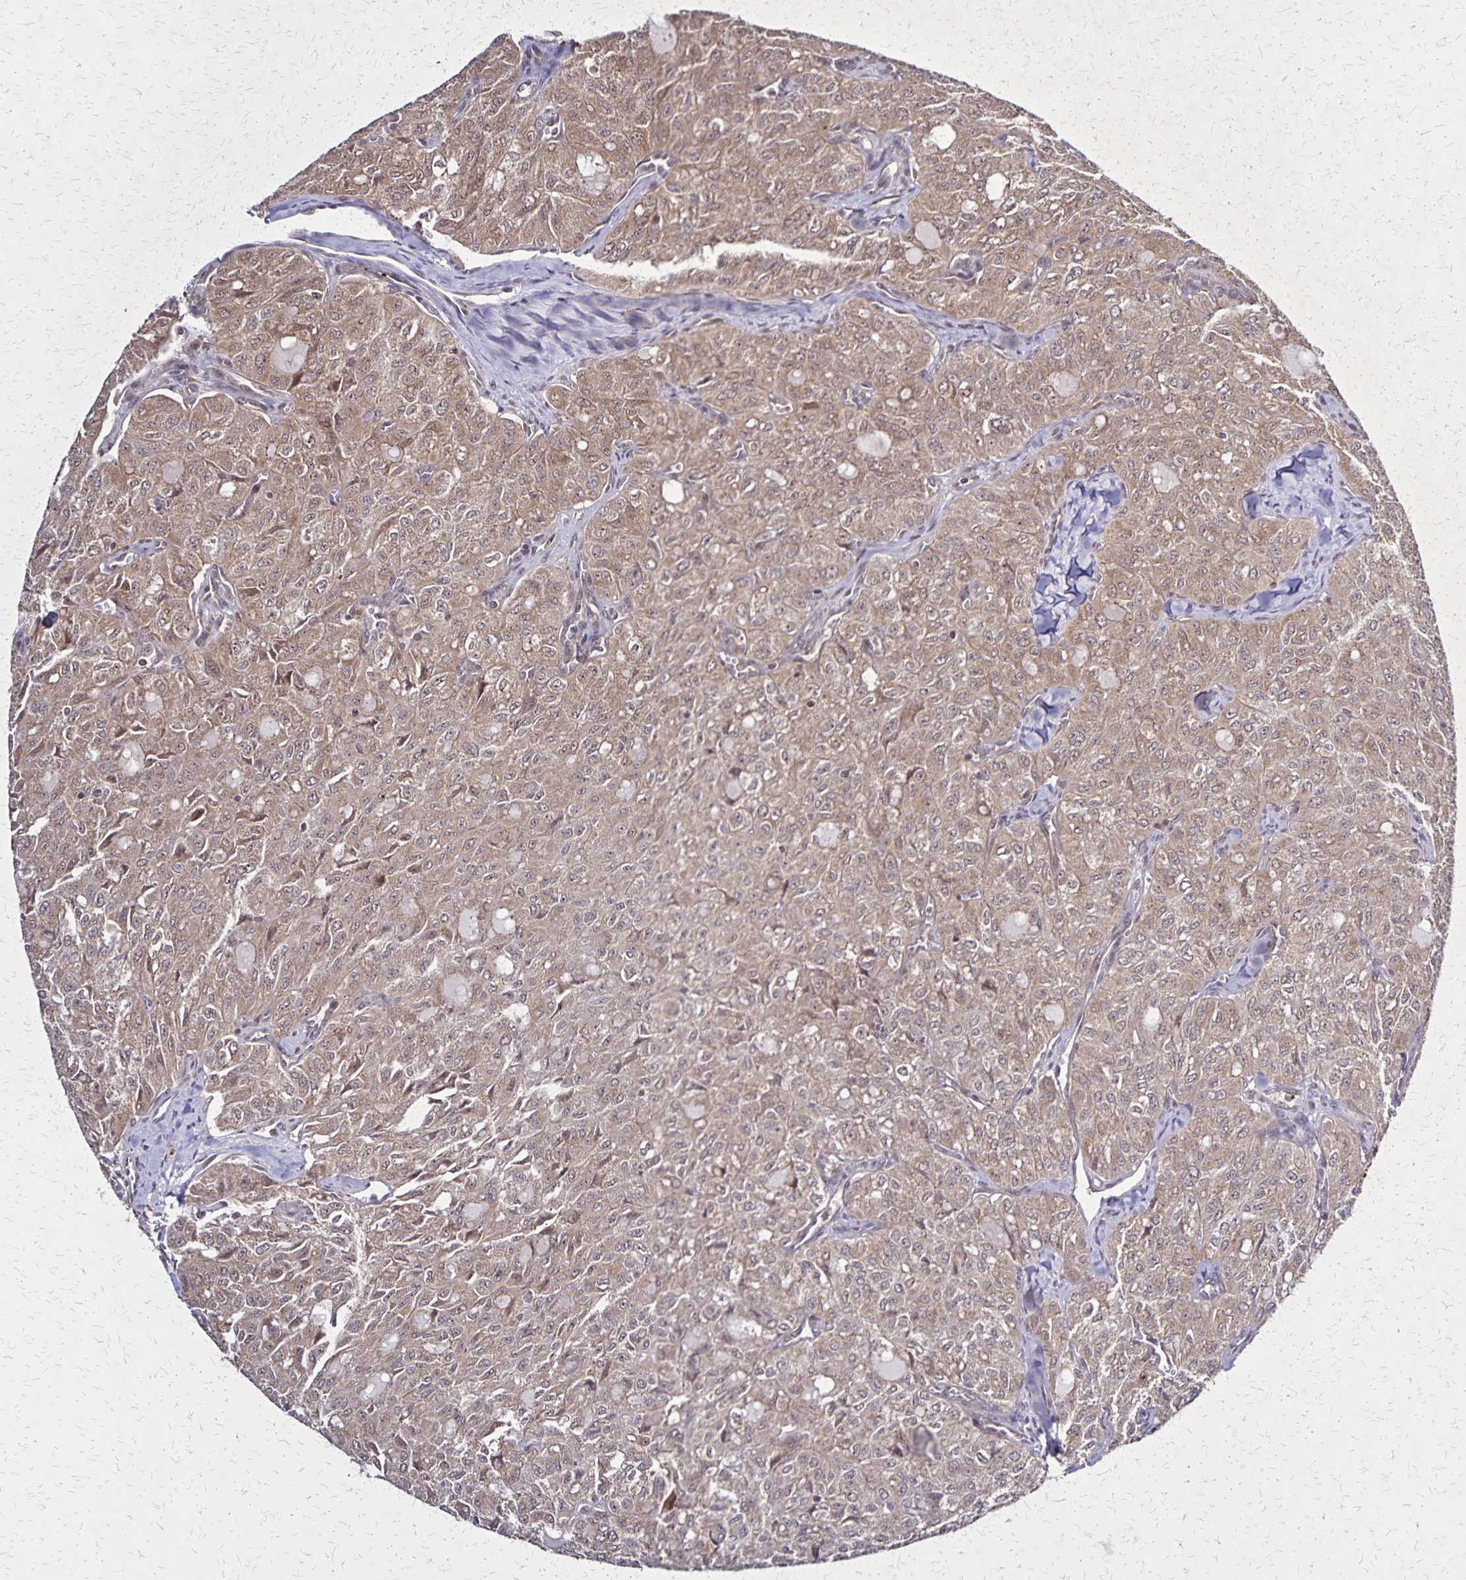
{"staining": {"intensity": "moderate", "quantity": ">75%", "location": "cytoplasmic/membranous,nuclear"}, "tissue": "thyroid cancer", "cell_type": "Tumor cells", "image_type": "cancer", "snomed": [{"axis": "morphology", "description": "Follicular adenoma carcinoma, NOS"}, {"axis": "topography", "description": "Thyroid gland"}], "caption": "The histopathology image exhibits a brown stain indicating the presence of a protein in the cytoplasmic/membranous and nuclear of tumor cells in follicular adenoma carcinoma (thyroid).", "gene": "NFS1", "patient": {"sex": "male", "age": 75}}